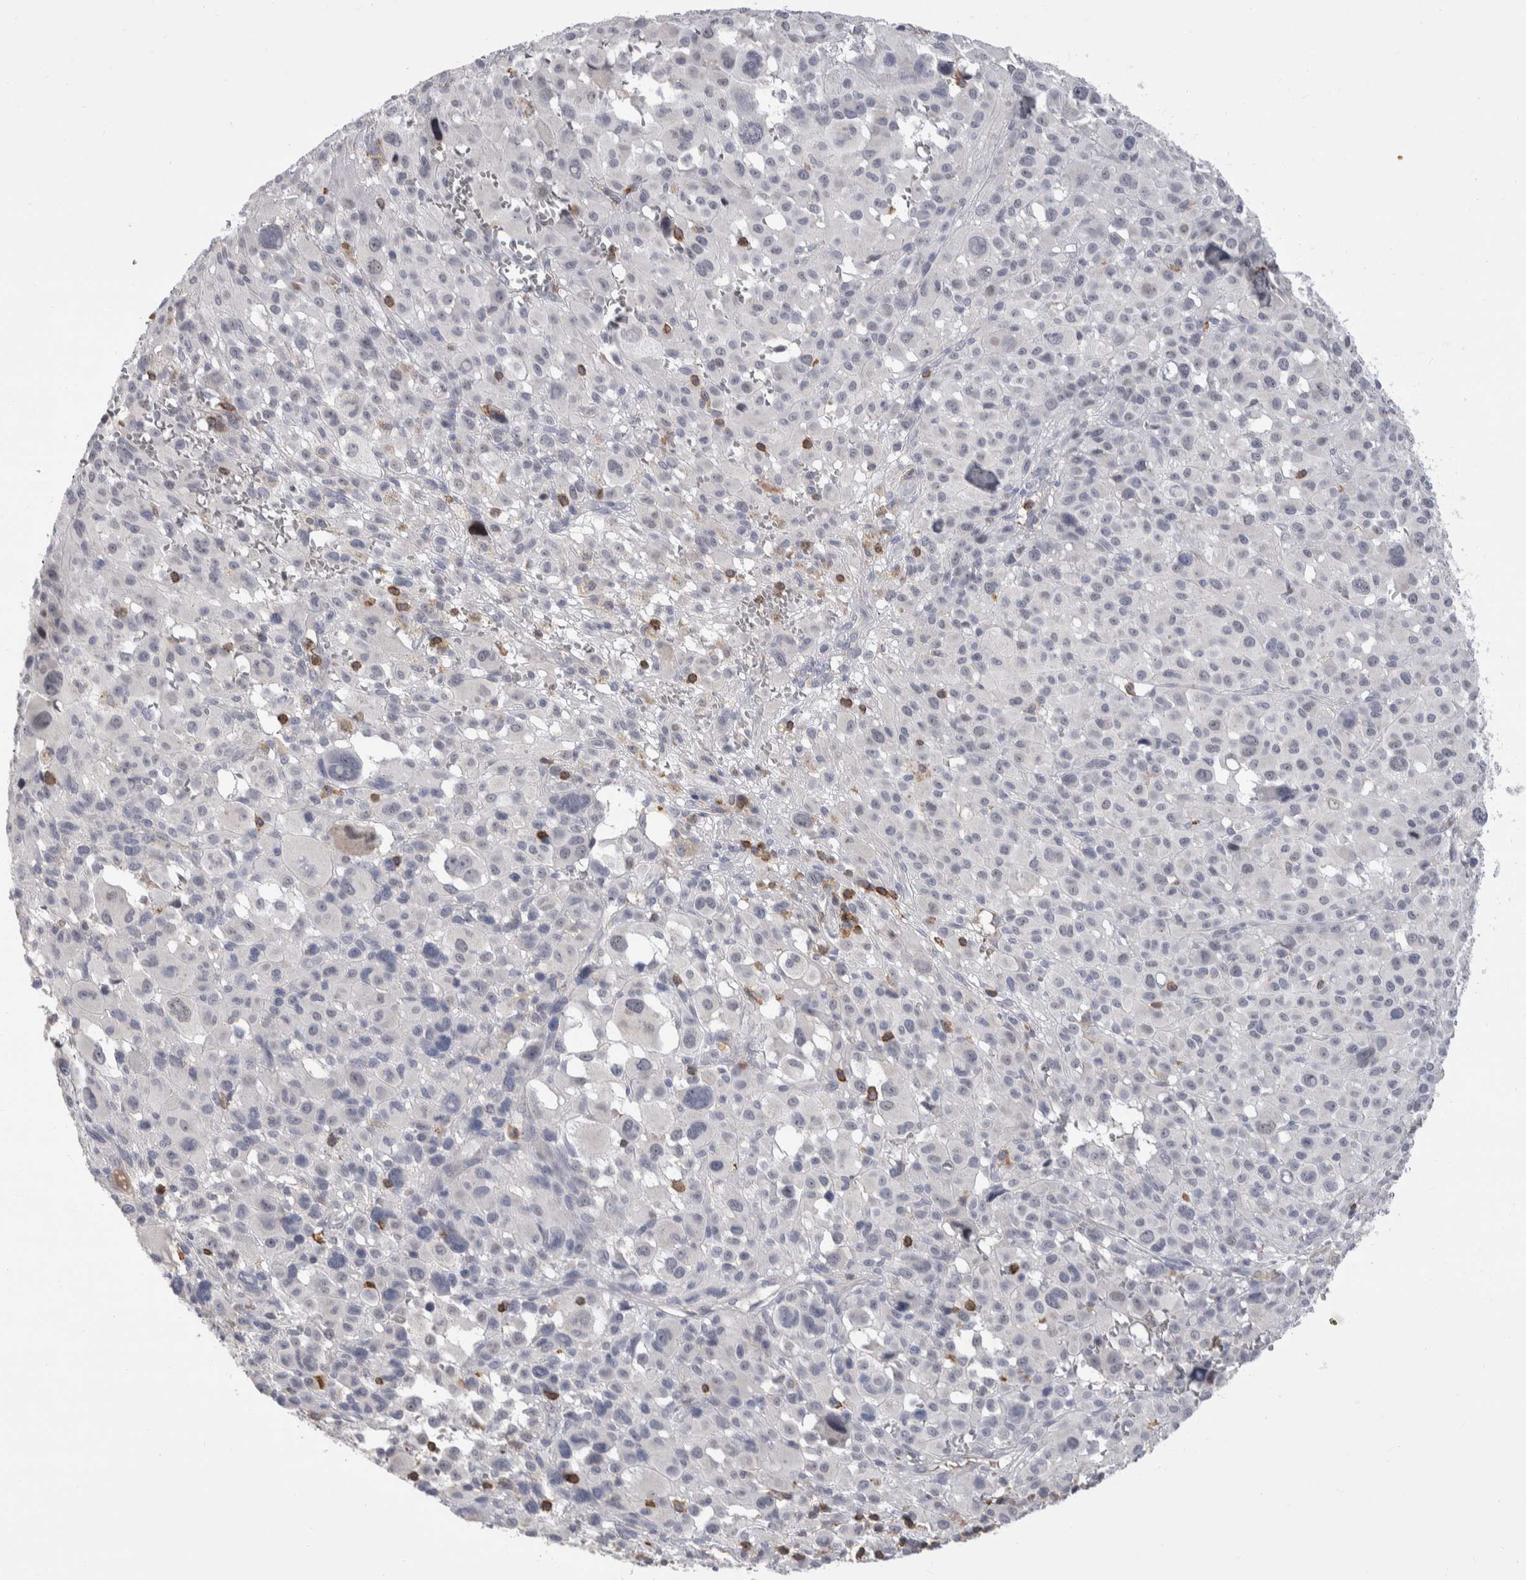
{"staining": {"intensity": "negative", "quantity": "none", "location": "none"}, "tissue": "melanoma", "cell_type": "Tumor cells", "image_type": "cancer", "snomed": [{"axis": "morphology", "description": "Malignant melanoma, Metastatic site"}, {"axis": "topography", "description": "Skin"}], "caption": "Immunohistochemical staining of malignant melanoma (metastatic site) exhibits no significant positivity in tumor cells. (DAB (3,3'-diaminobenzidine) immunohistochemistry (IHC) visualized using brightfield microscopy, high magnification).", "gene": "CEP295NL", "patient": {"sex": "female", "age": 74}}